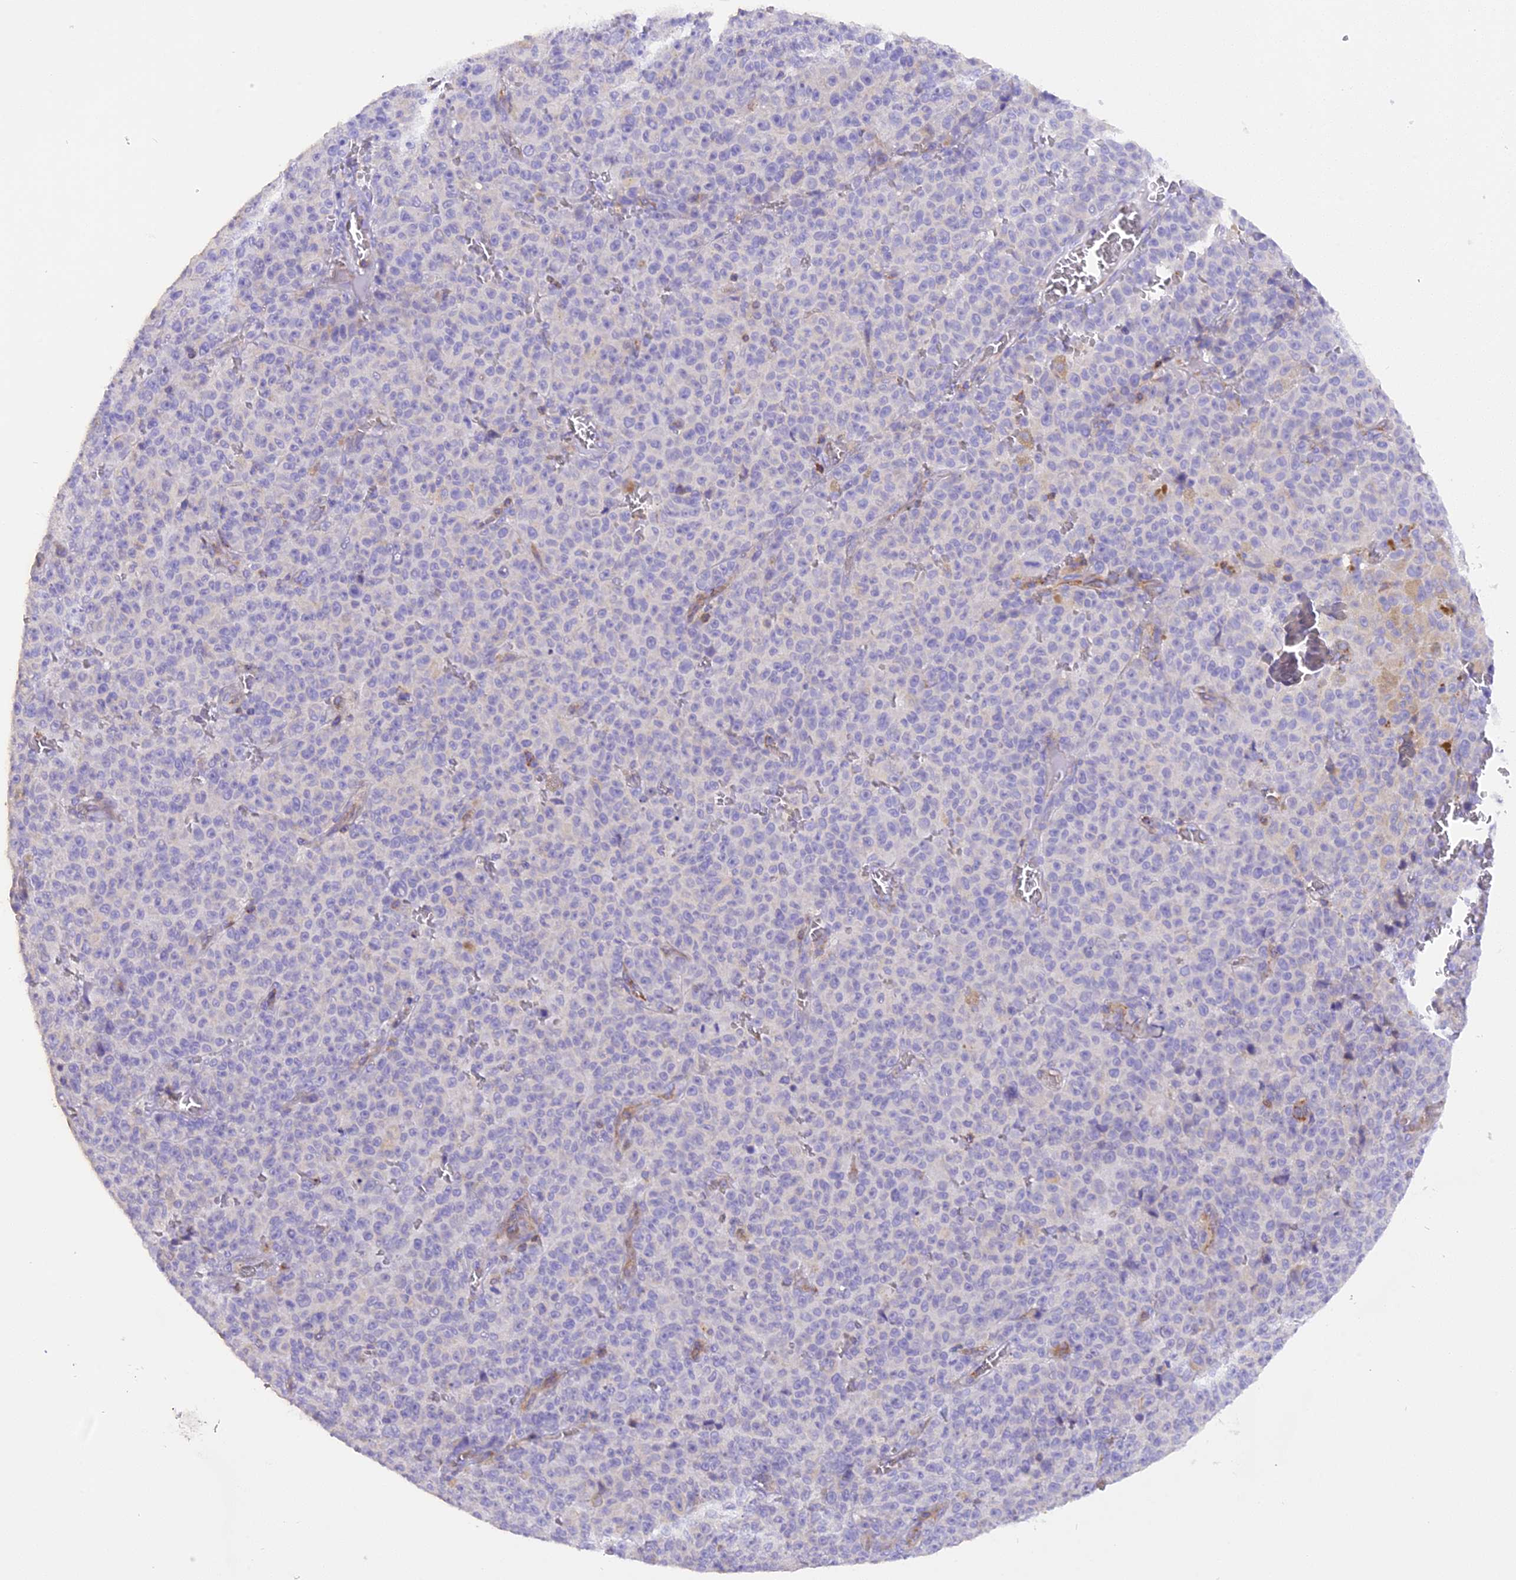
{"staining": {"intensity": "negative", "quantity": "none", "location": "none"}, "tissue": "melanoma", "cell_type": "Tumor cells", "image_type": "cancer", "snomed": [{"axis": "morphology", "description": "Malignant melanoma, NOS"}, {"axis": "topography", "description": "Skin"}], "caption": "Immunohistochemistry (IHC) histopathology image of human malignant melanoma stained for a protein (brown), which reveals no positivity in tumor cells.", "gene": "FAM193A", "patient": {"sex": "female", "age": 82}}